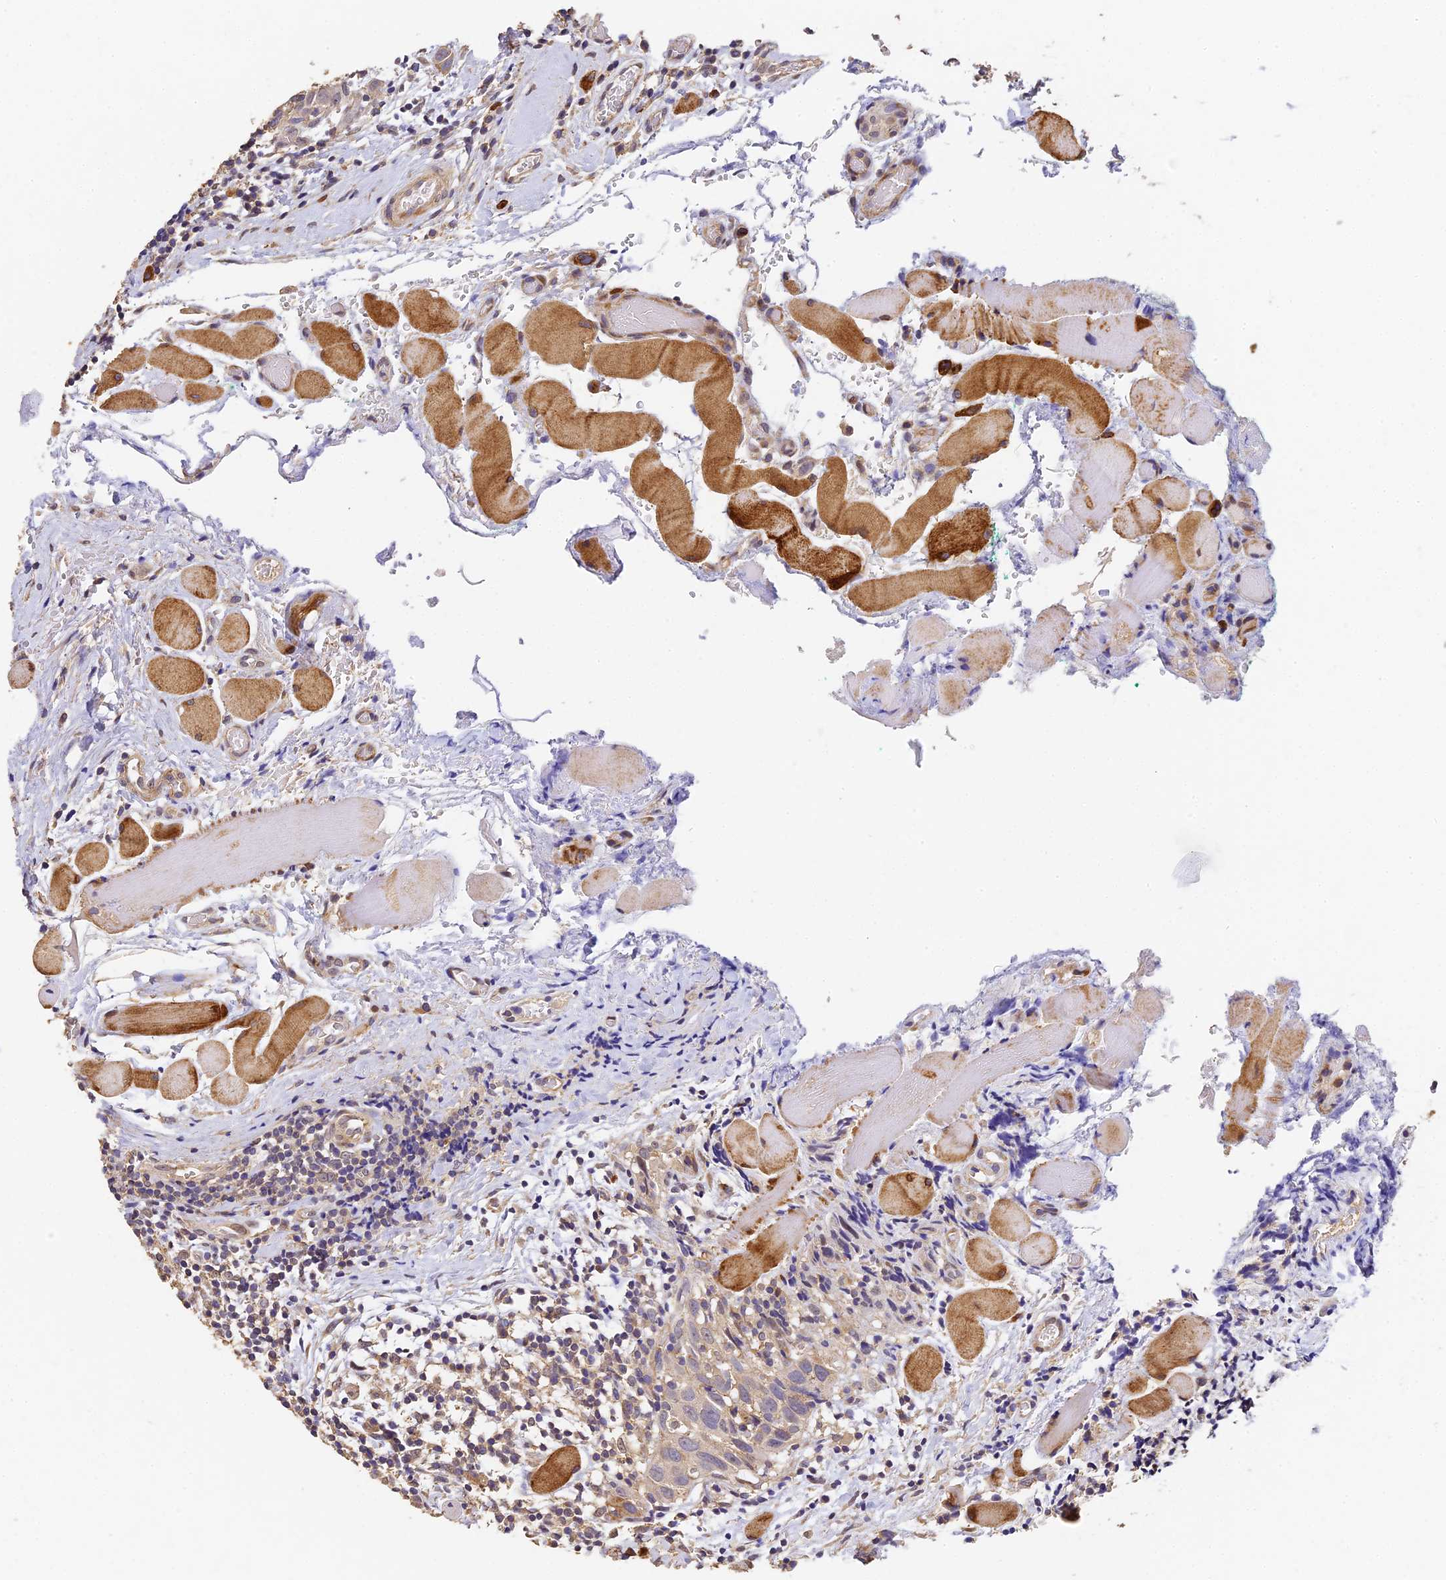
{"staining": {"intensity": "moderate", "quantity": "<25%", "location": "cytoplasmic/membranous"}, "tissue": "head and neck cancer", "cell_type": "Tumor cells", "image_type": "cancer", "snomed": [{"axis": "morphology", "description": "Squamous cell carcinoma, NOS"}, {"axis": "topography", "description": "Oral tissue"}, {"axis": "topography", "description": "Head-Neck"}], "caption": "An immunohistochemistry micrograph of neoplastic tissue is shown. Protein staining in brown shows moderate cytoplasmic/membranous positivity in head and neck cancer (squamous cell carcinoma) within tumor cells.", "gene": "SLC11A1", "patient": {"sex": "female", "age": 50}}